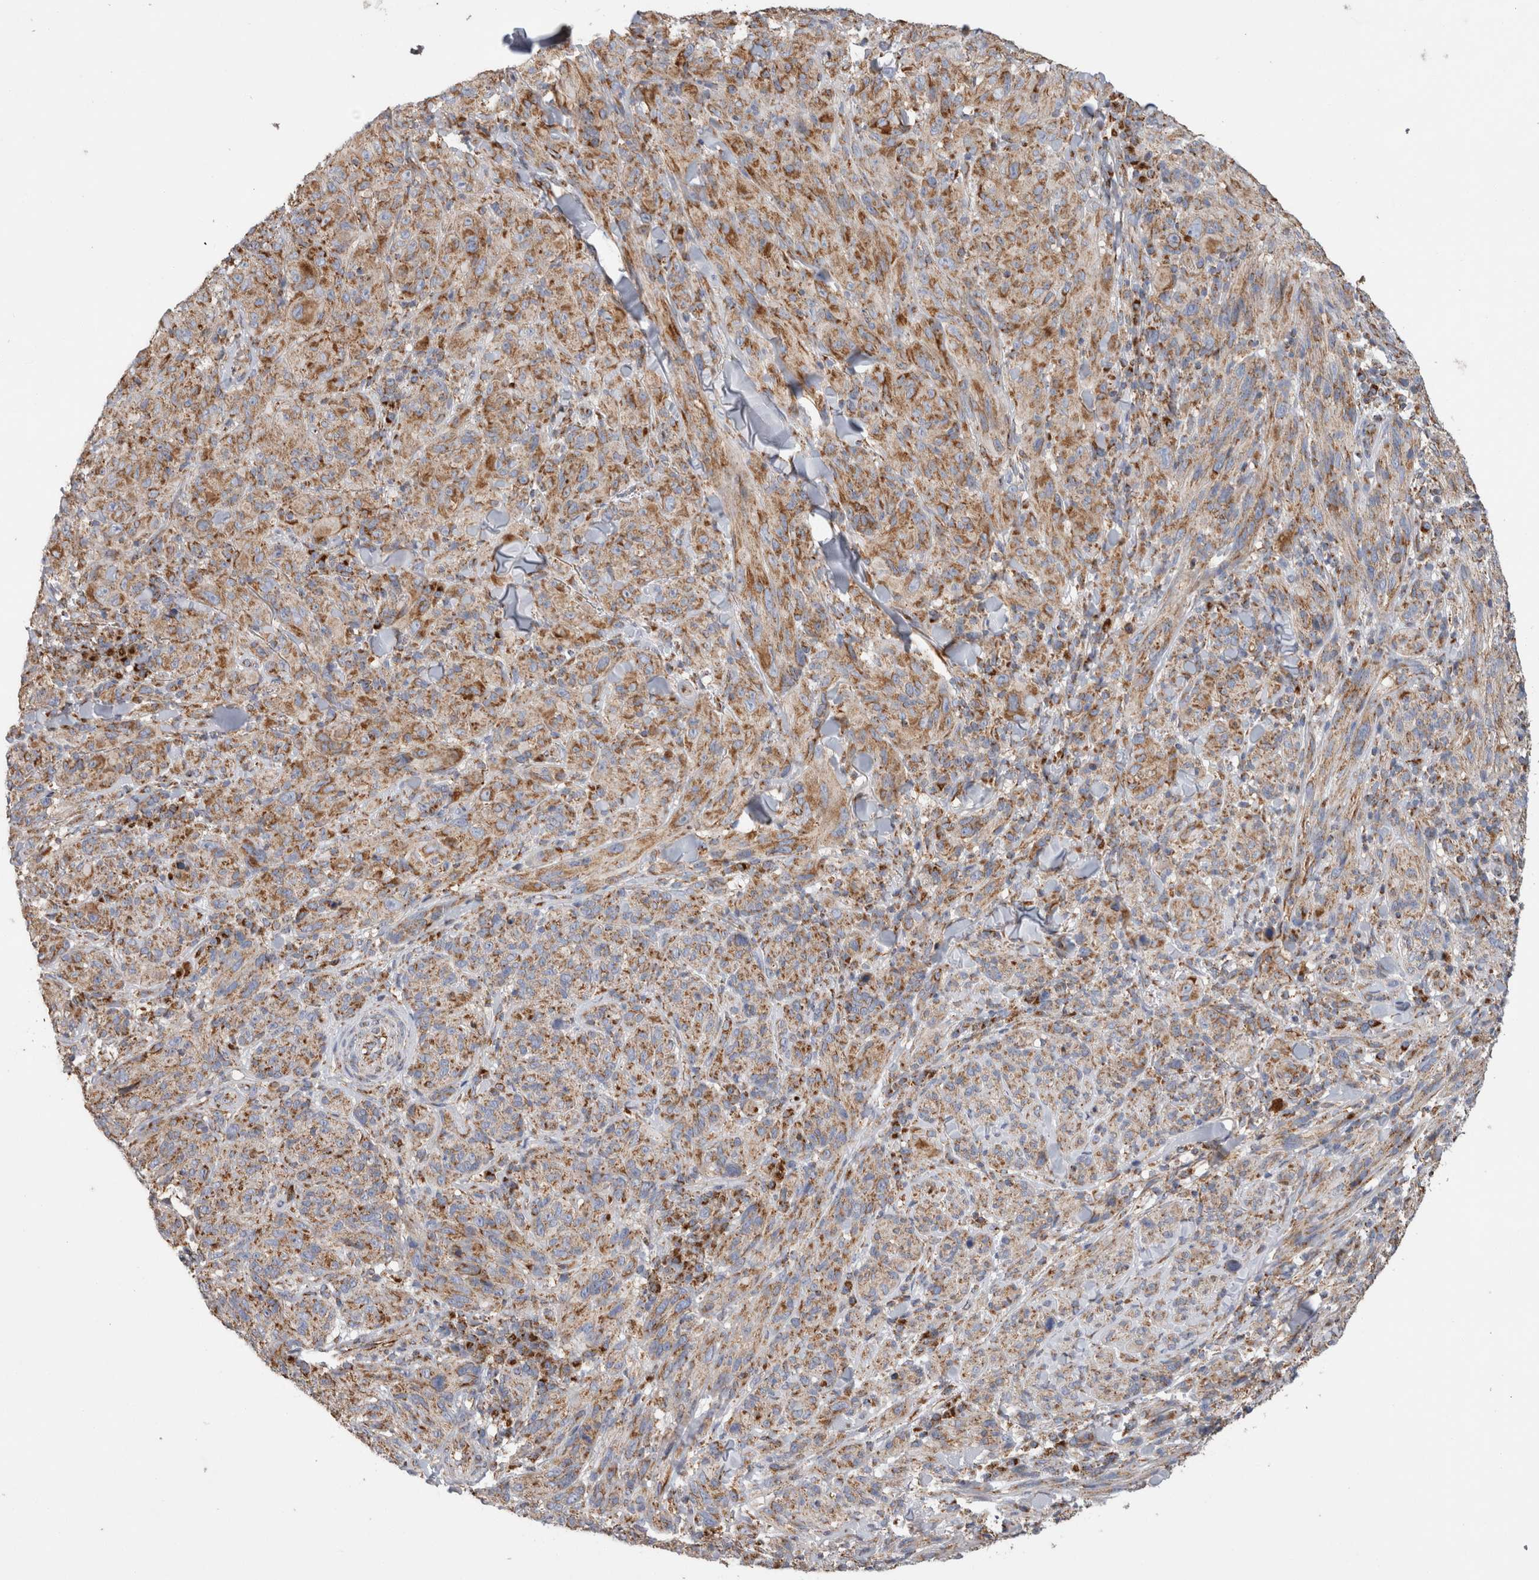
{"staining": {"intensity": "moderate", "quantity": ">75%", "location": "cytoplasmic/membranous"}, "tissue": "melanoma", "cell_type": "Tumor cells", "image_type": "cancer", "snomed": [{"axis": "morphology", "description": "Malignant melanoma, NOS"}, {"axis": "topography", "description": "Skin of head"}], "caption": "The immunohistochemical stain labels moderate cytoplasmic/membranous staining in tumor cells of malignant melanoma tissue. (DAB = brown stain, brightfield microscopy at high magnification).", "gene": "IARS2", "patient": {"sex": "male", "age": 96}}